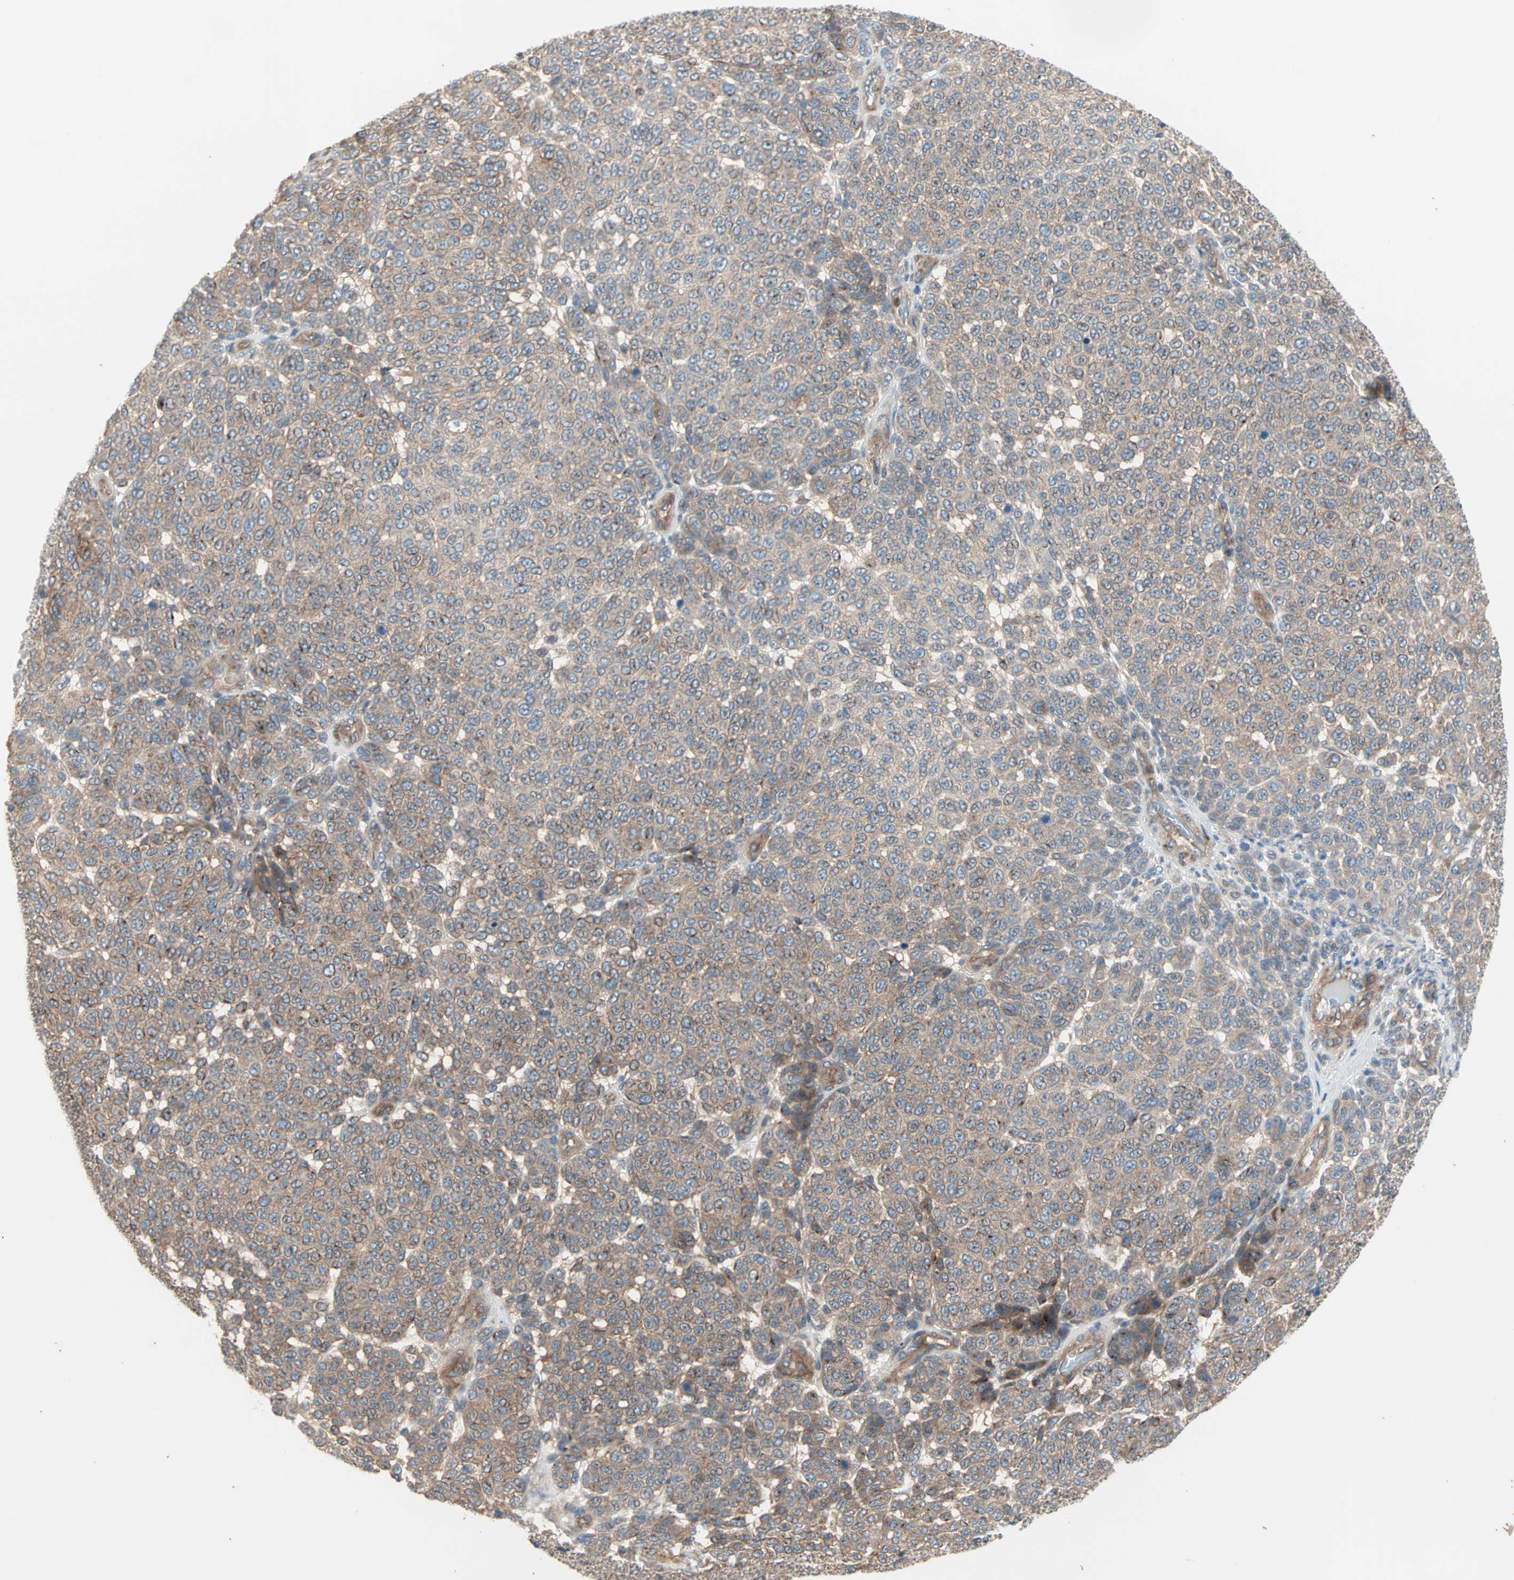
{"staining": {"intensity": "weak", "quantity": ">75%", "location": "cytoplasmic/membranous"}, "tissue": "melanoma", "cell_type": "Tumor cells", "image_type": "cancer", "snomed": [{"axis": "morphology", "description": "Malignant melanoma, NOS"}, {"axis": "topography", "description": "Skin"}], "caption": "Immunohistochemical staining of melanoma demonstrates low levels of weak cytoplasmic/membranous positivity in approximately >75% of tumor cells.", "gene": "PDE8A", "patient": {"sex": "male", "age": 59}}